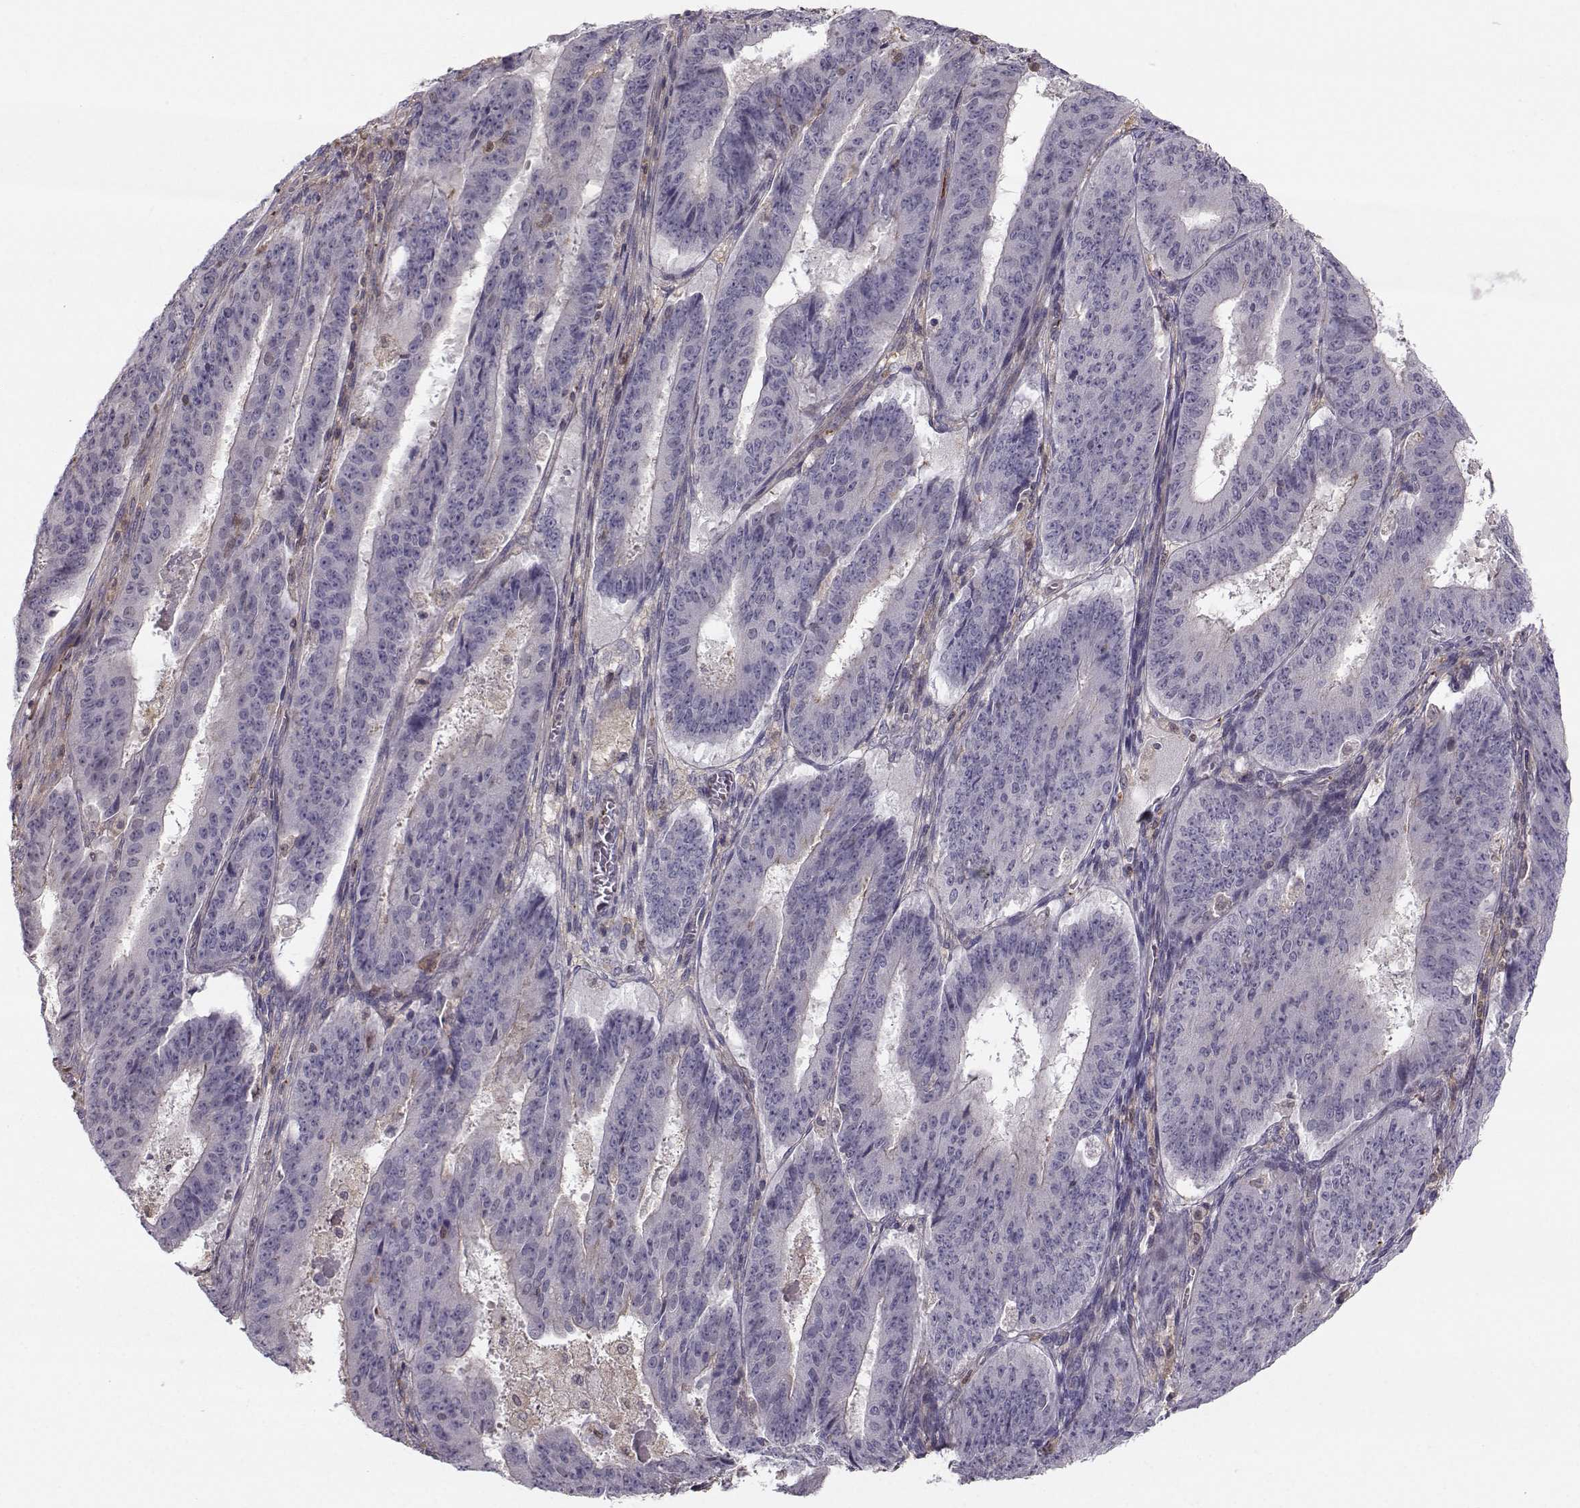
{"staining": {"intensity": "negative", "quantity": "none", "location": "none"}, "tissue": "ovarian cancer", "cell_type": "Tumor cells", "image_type": "cancer", "snomed": [{"axis": "morphology", "description": "Carcinoma, endometroid"}, {"axis": "topography", "description": "Ovary"}], "caption": "This is an IHC image of ovarian cancer (endometroid carcinoma). There is no staining in tumor cells.", "gene": "ASB16", "patient": {"sex": "female", "age": 42}}